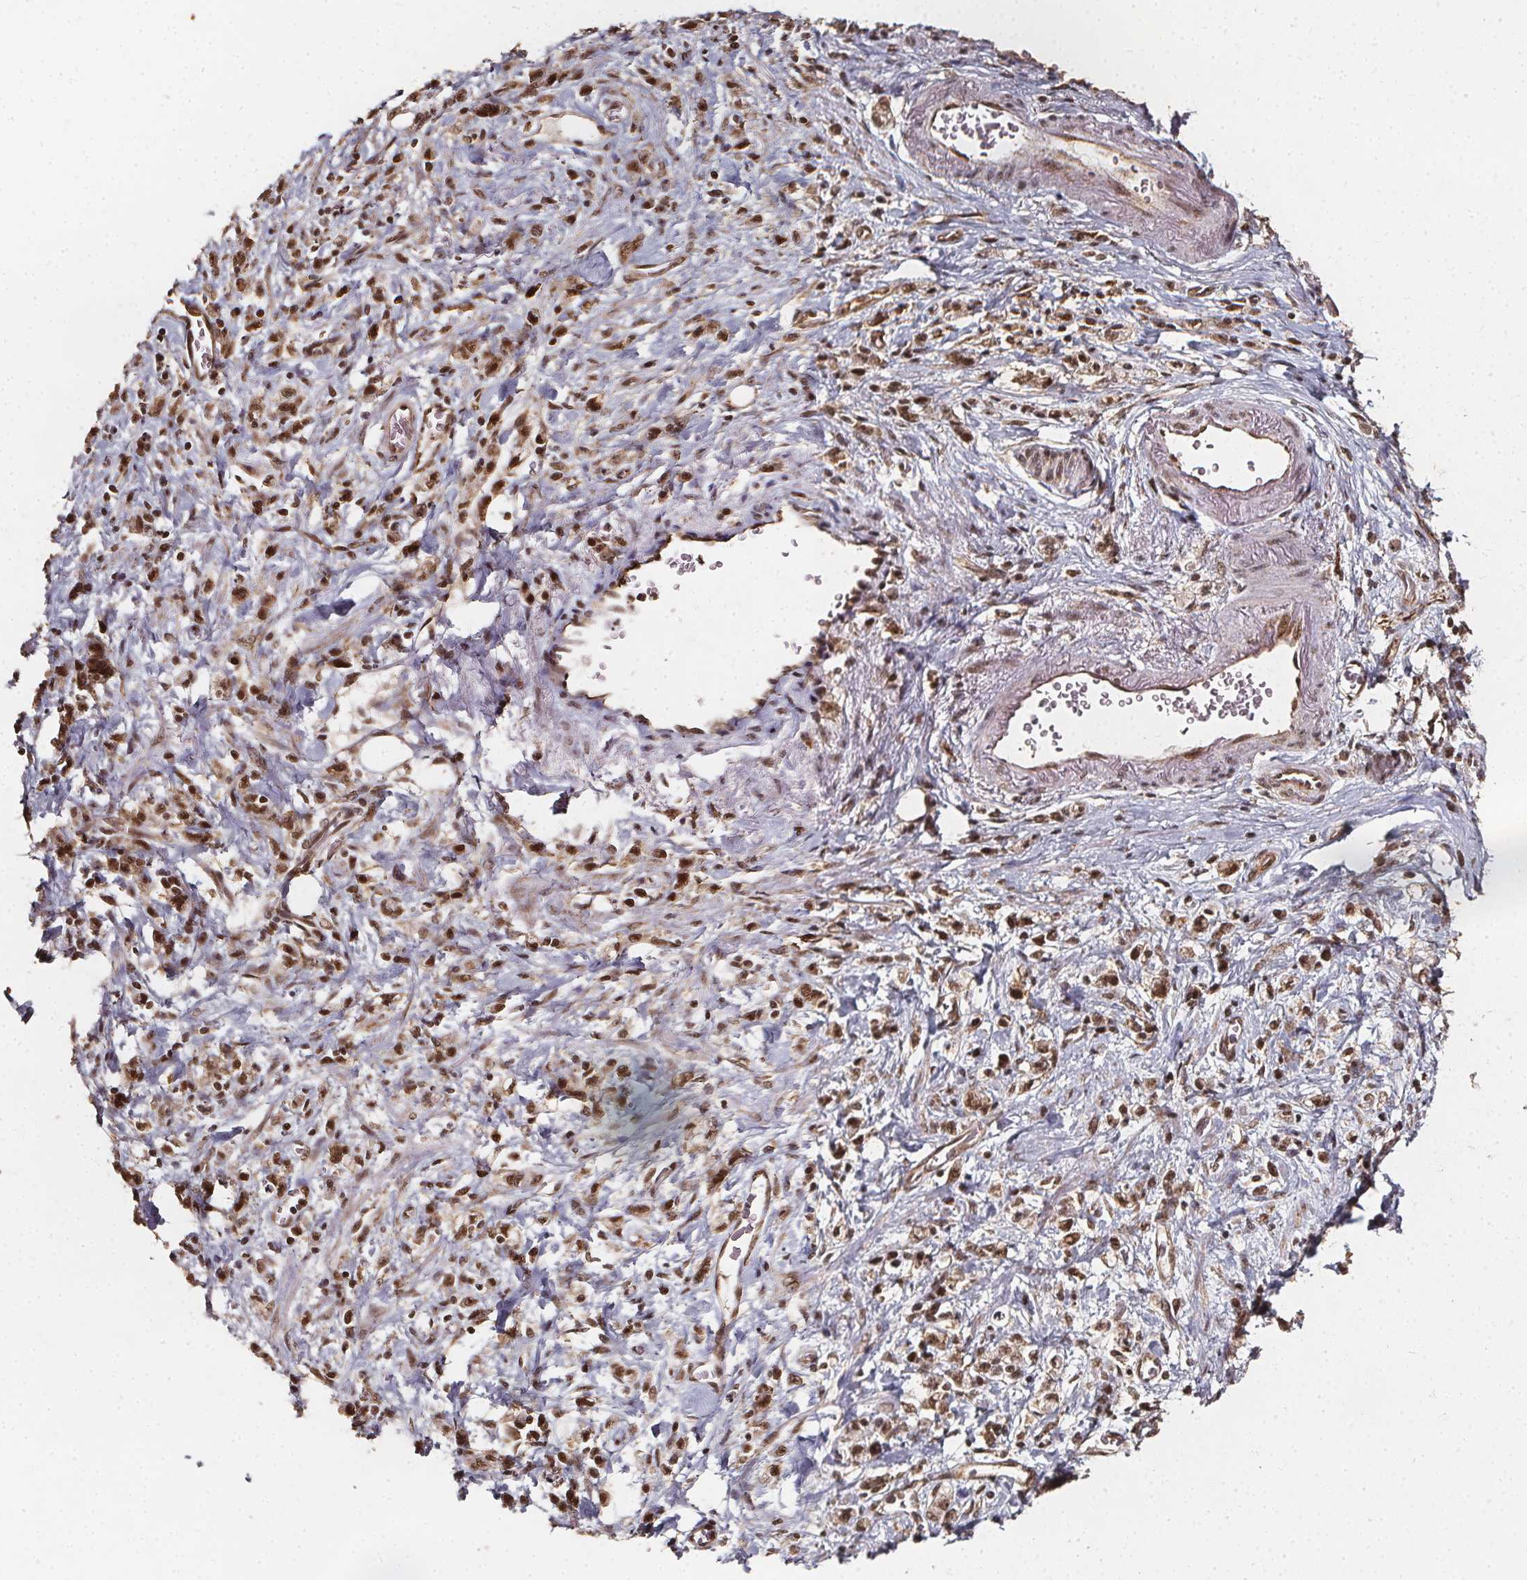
{"staining": {"intensity": "moderate", "quantity": ">75%", "location": "cytoplasmic/membranous,nuclear"}, "tissue": "stomach cancer", "cell_type": "Tumor cells", "image_type": "cancer", "snomed": [{"axis": "morphology", "description": "Adenocarcinoma, NOS"}, {"axis": "topography", "description": "Stomach"}], "caption": "Human stomach adenocarcinoma stained with a protein marker demonstrates moderate staining in tumor cells.", "gene": "SMN1", "patient": {"sex": "male", "age": 77}}